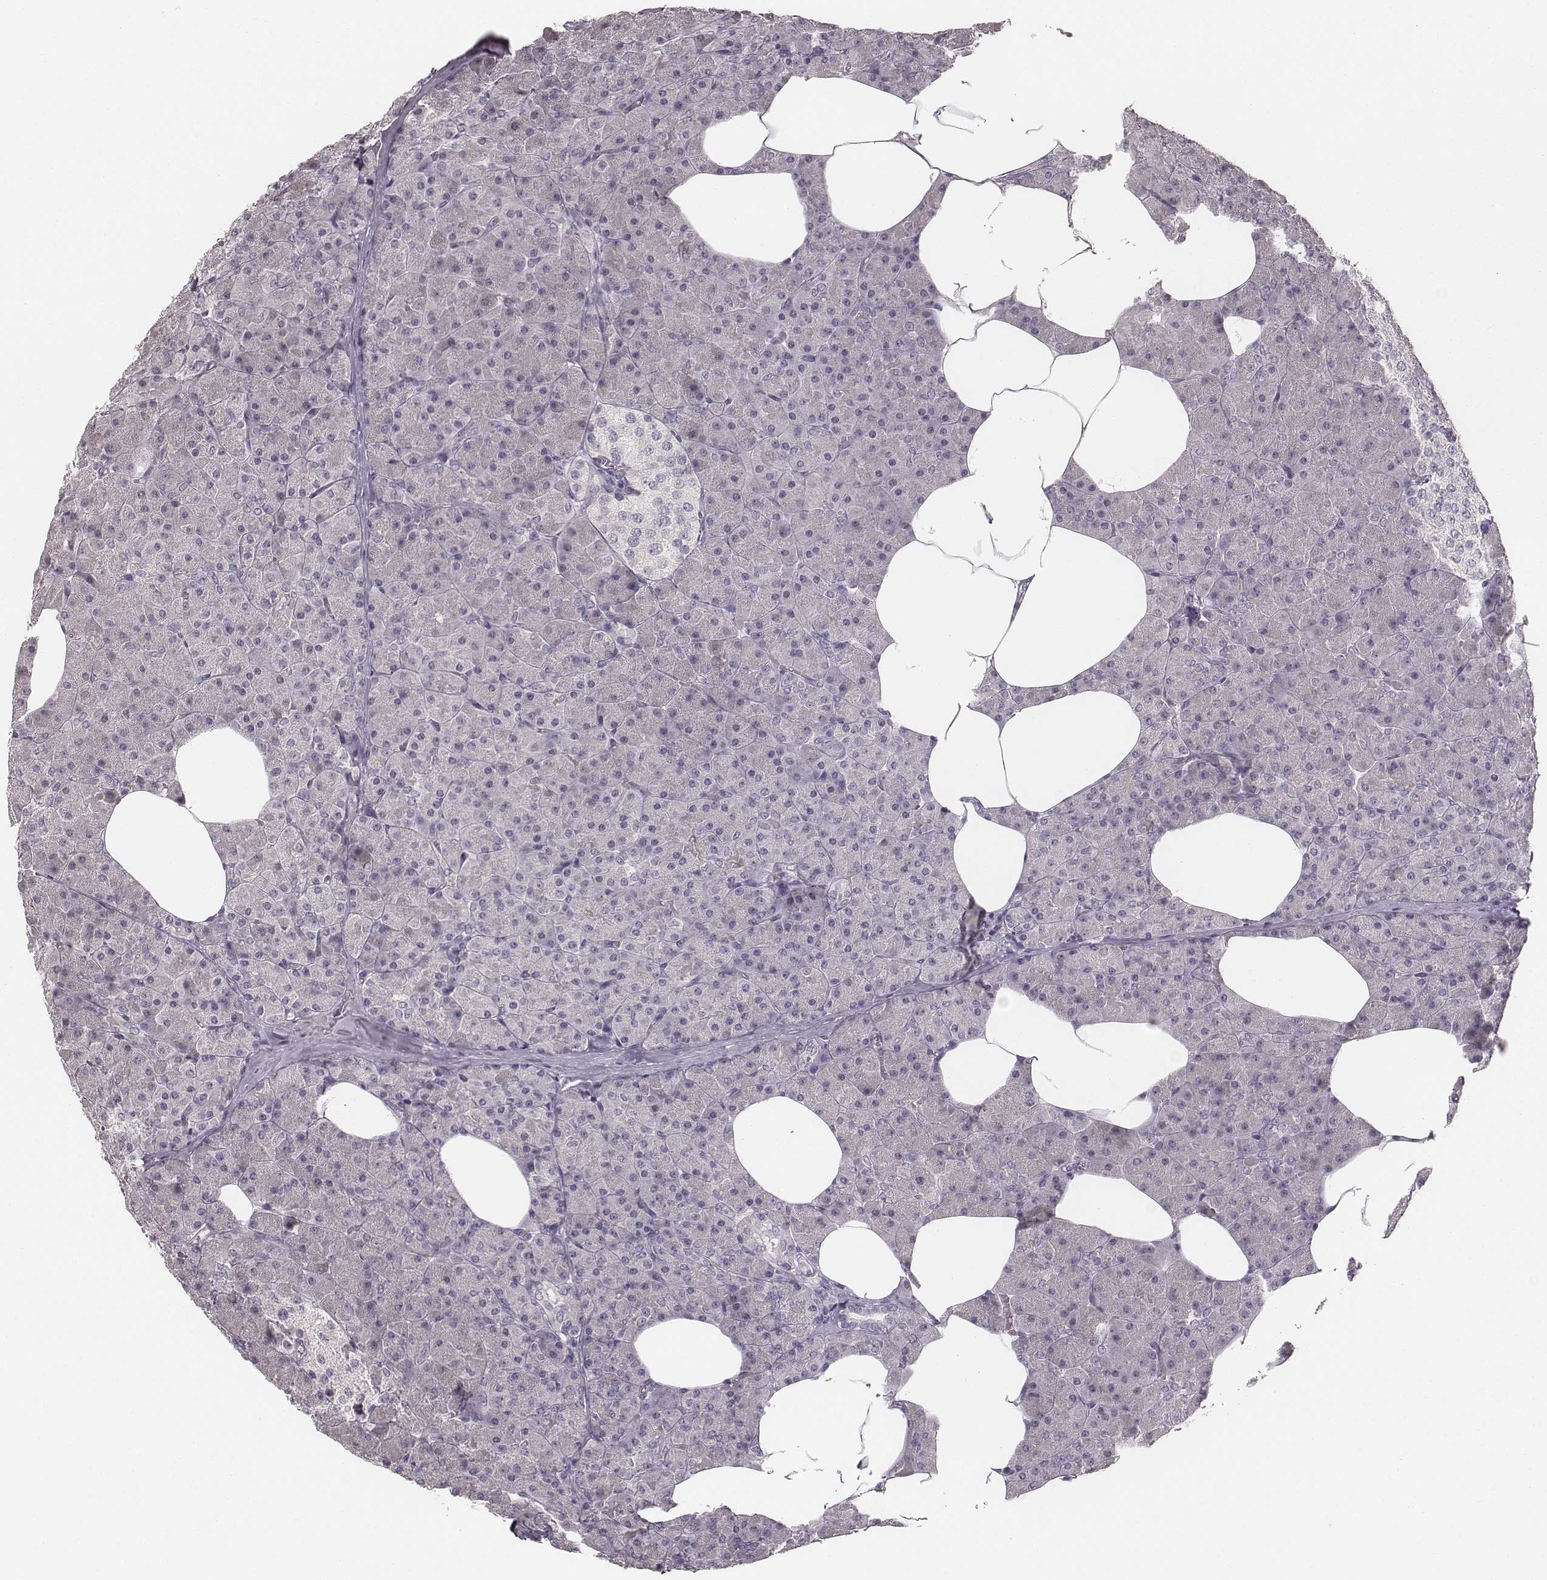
{"staining": {"intensity": "negative", "quantity": "none", "location": "none"}, "tissue": "pancreas", "cell_type": "Exocrine glandular cells", "image_type": "normal", "snomed": [{"axis": "morphology", "description": "Normal tissue, NOS"}, {"axis": "topography", "description": "Pancreas"}], "caption": "The micrograph demonstrates no significant expression in exocrine glandular cells of pancreas. (IHC, brightfield microscopy, high magnification).", "gene": "LY6K", "patient": {"sex": "female", "age": 45}}